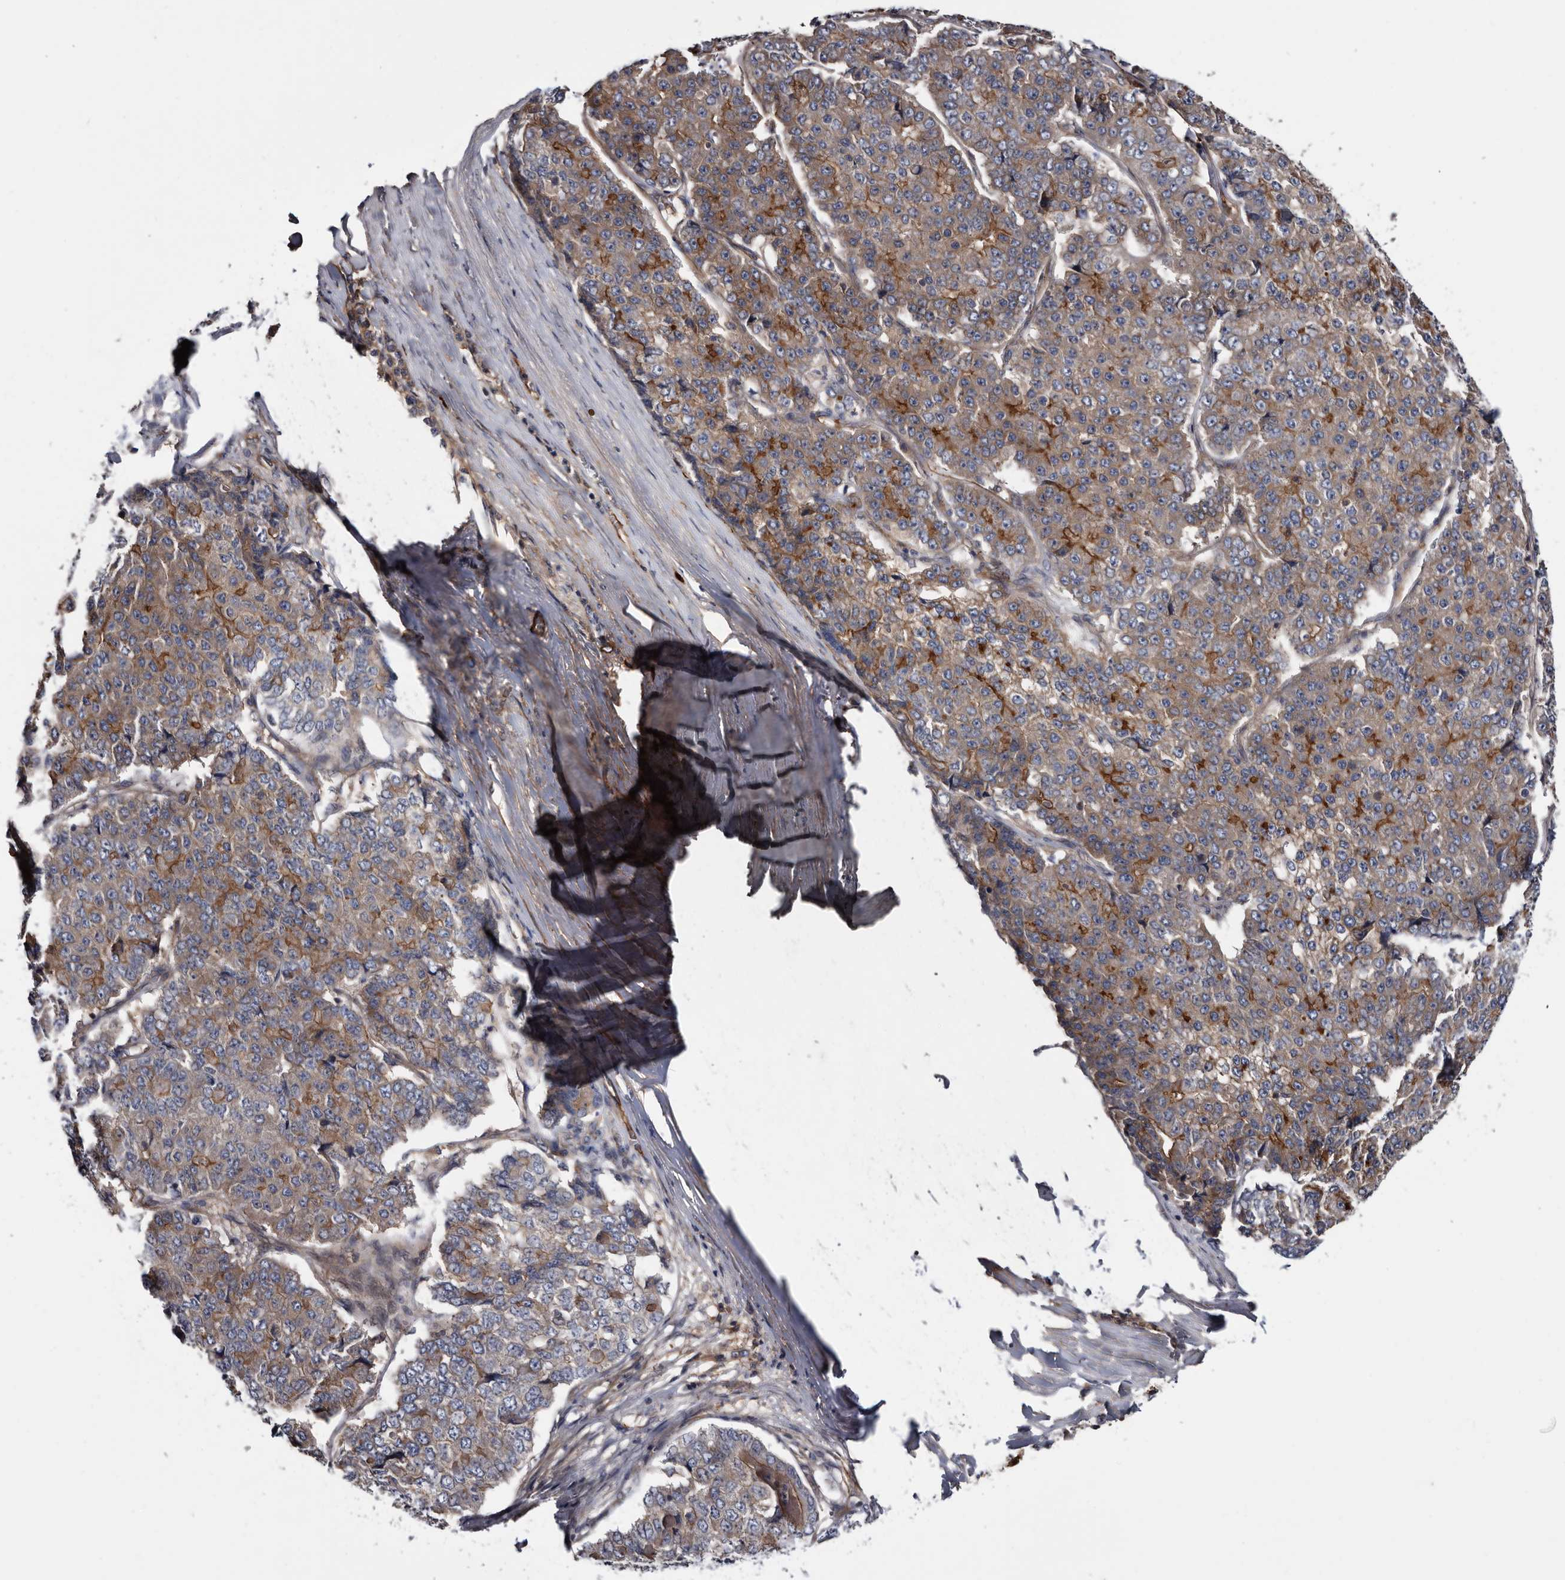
{"staining": {"intensity": "moderate", "quantity": "25%-75%", "location": "cytoplasmic/membranous"}, "tissue": "pancreatic cancer", "cell_type": "Tumor cells", "image_type": "cancer", "snomed": [{"axis": "morphology", "description": "Adenocarcinoma, NOS"}, {"axis": "topography", "description": "Pancreas"}], "caption": "Human pancreatic adenocarcinoma stained with a brown dye exhibits moderate cytoplasmic/membranous positive positivity in approximately 25%-75% of tumor cells.", "gene": "TSPAN17", "patient": {"sex": "male", "age": 50}}